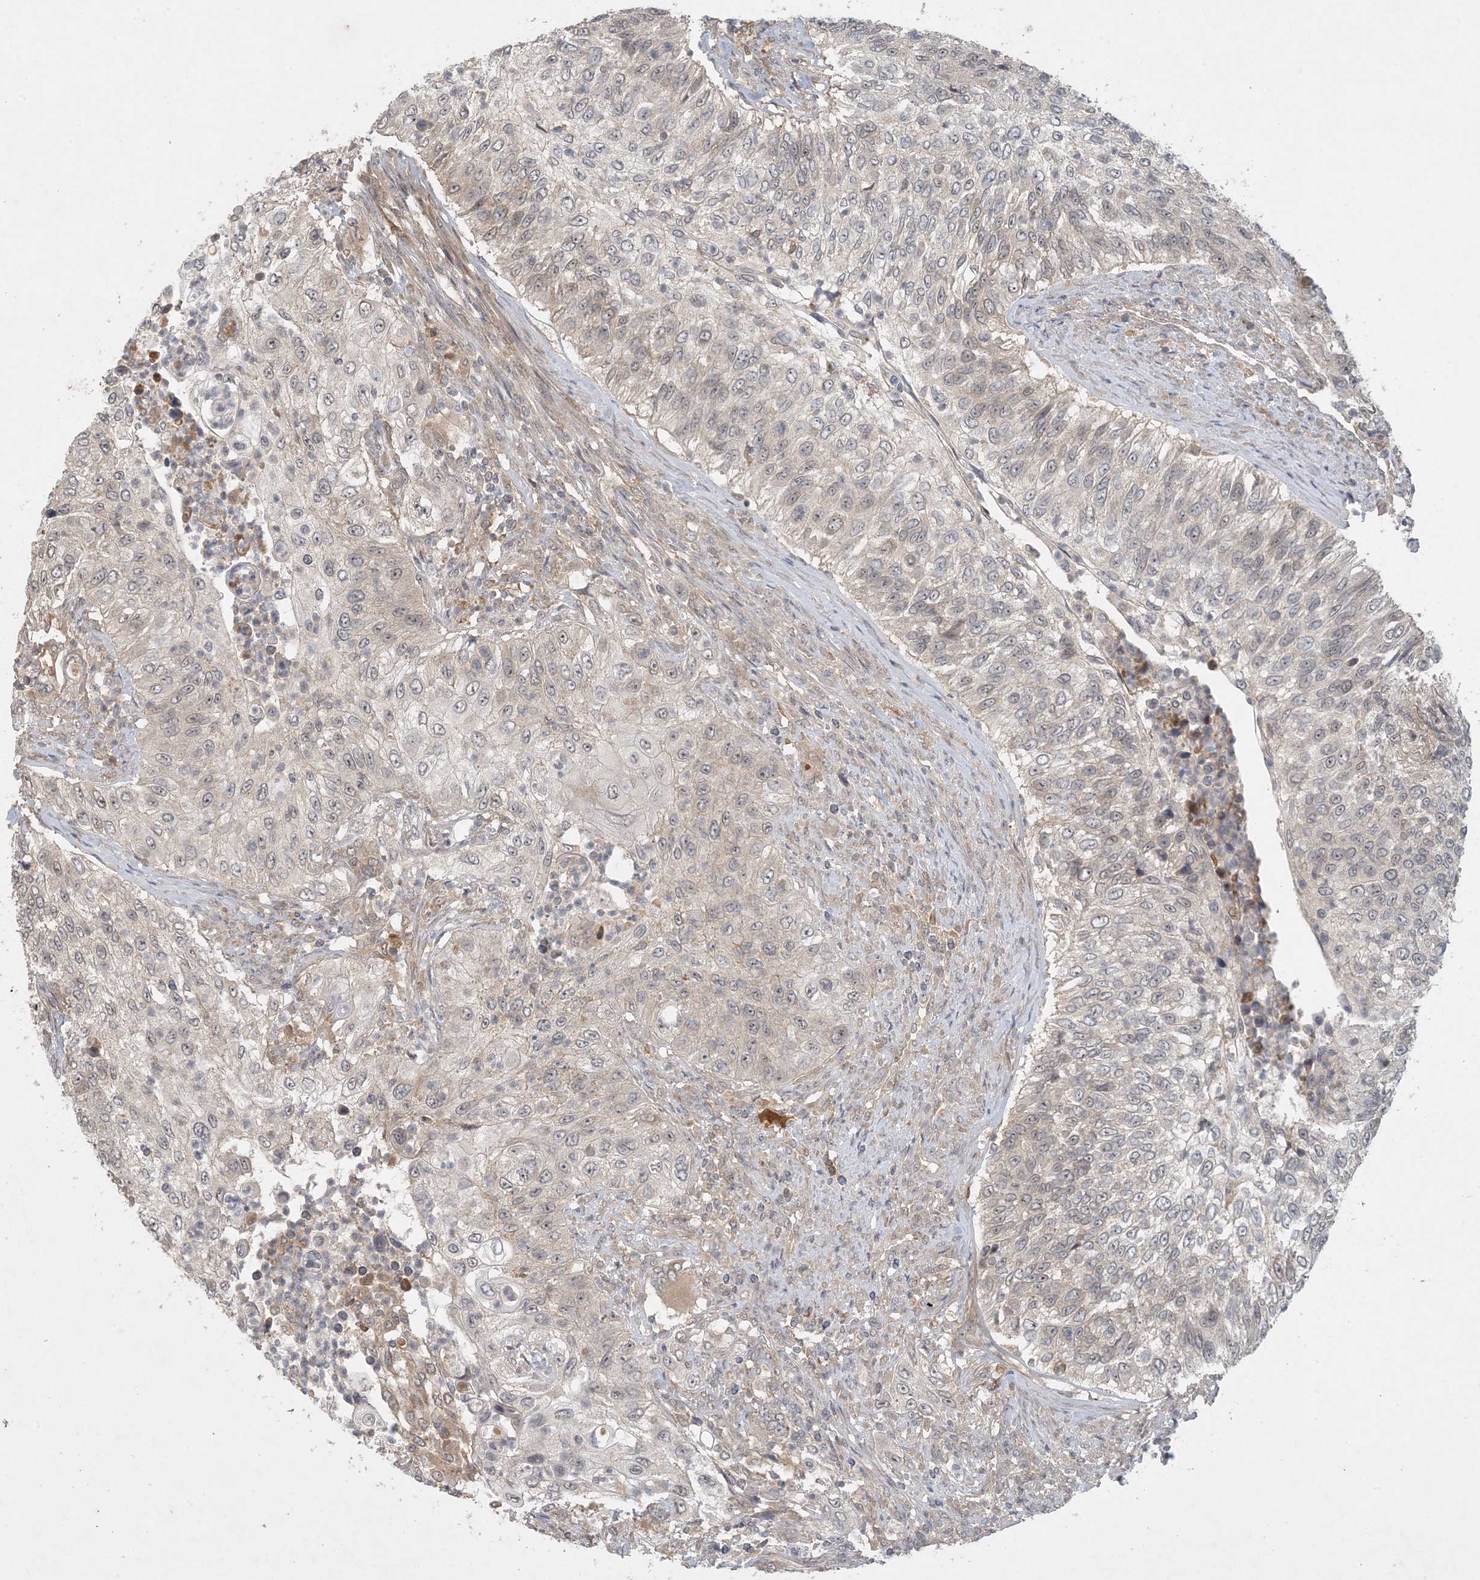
{"staining": {"intensity": "negative", "quantity": "none", "location": "none"}, "tissue": "urothelial cancer", "cell_type": "Tumor cells", "image_type": "cancer", "snomed": [{"axis": "morphology", "description": "Urothelial carcinoma, High grade"}, {"axis": "topography", "description": "Urinary bladder"}], "caption": "Immunohistochemistry (IHC) photomicrograph of human urothelial cancer stained for a protein (brown), which reveals no positivity in tumor cells.", "gene": "ZCCHC4", "patient": {"sex": "female", "age": 60}}